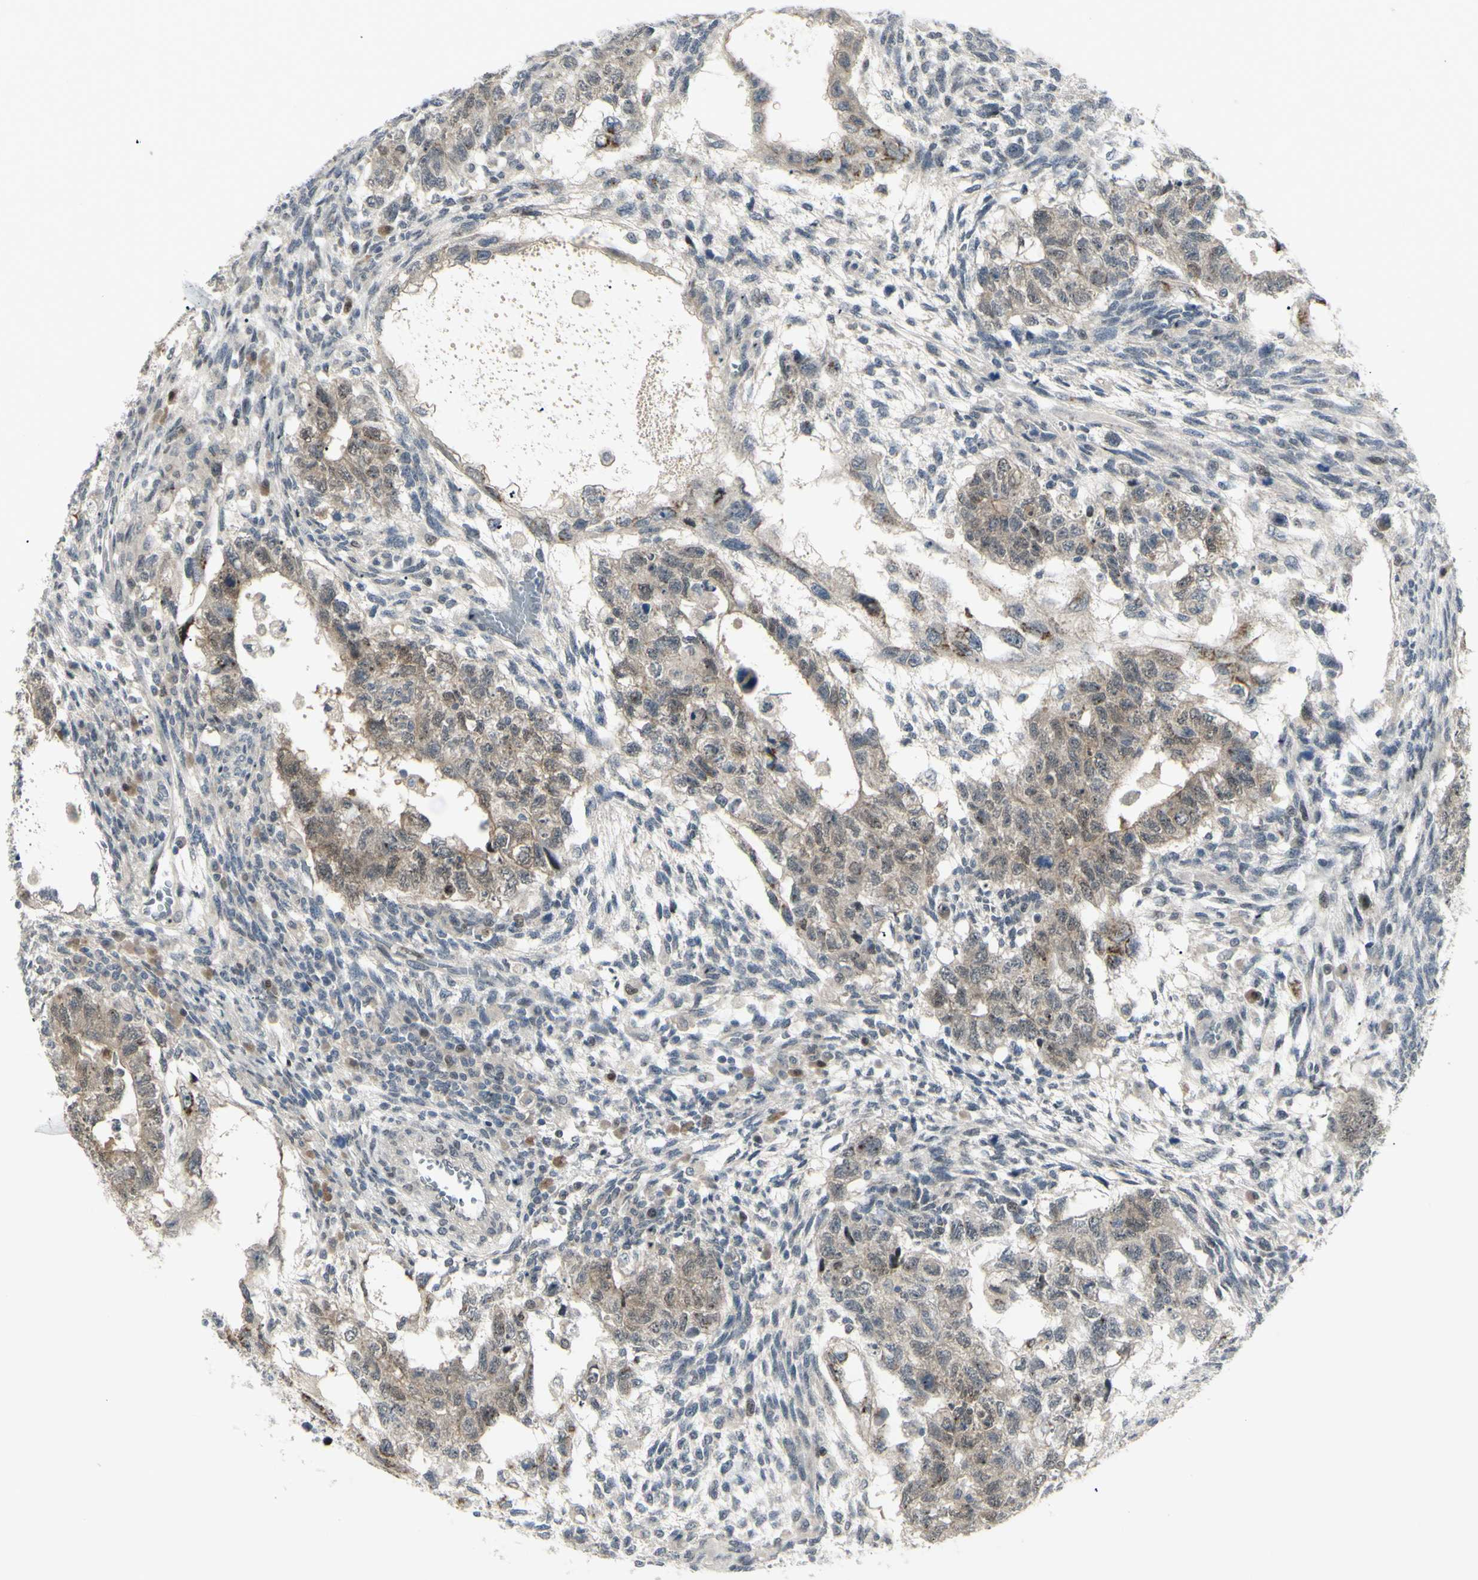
{"staining": {"intensity": "weak", "quantity": ">75%", "location": "cytoplasmic/membranous"}, "tissue": "testis cancer", "cell_type": "Tumor cells", "image_type": "cancer", "snomed": [{"axis": "morphology", "description": "Normal tissue, NOS"}, {"axis": "morphology", "description": "Carcinoma, Embryonal, NOS"}, {"axis": "topography", "description": "Testis"}], "caption": "Immunohistochemical staining of human testis embryonal carcinoma shows low levels of weak cytoplasmic/membranous staining in about >75% of tumor cells.", "gene": "ETNK1", "patient": {"sex": "male", "age": 36}}